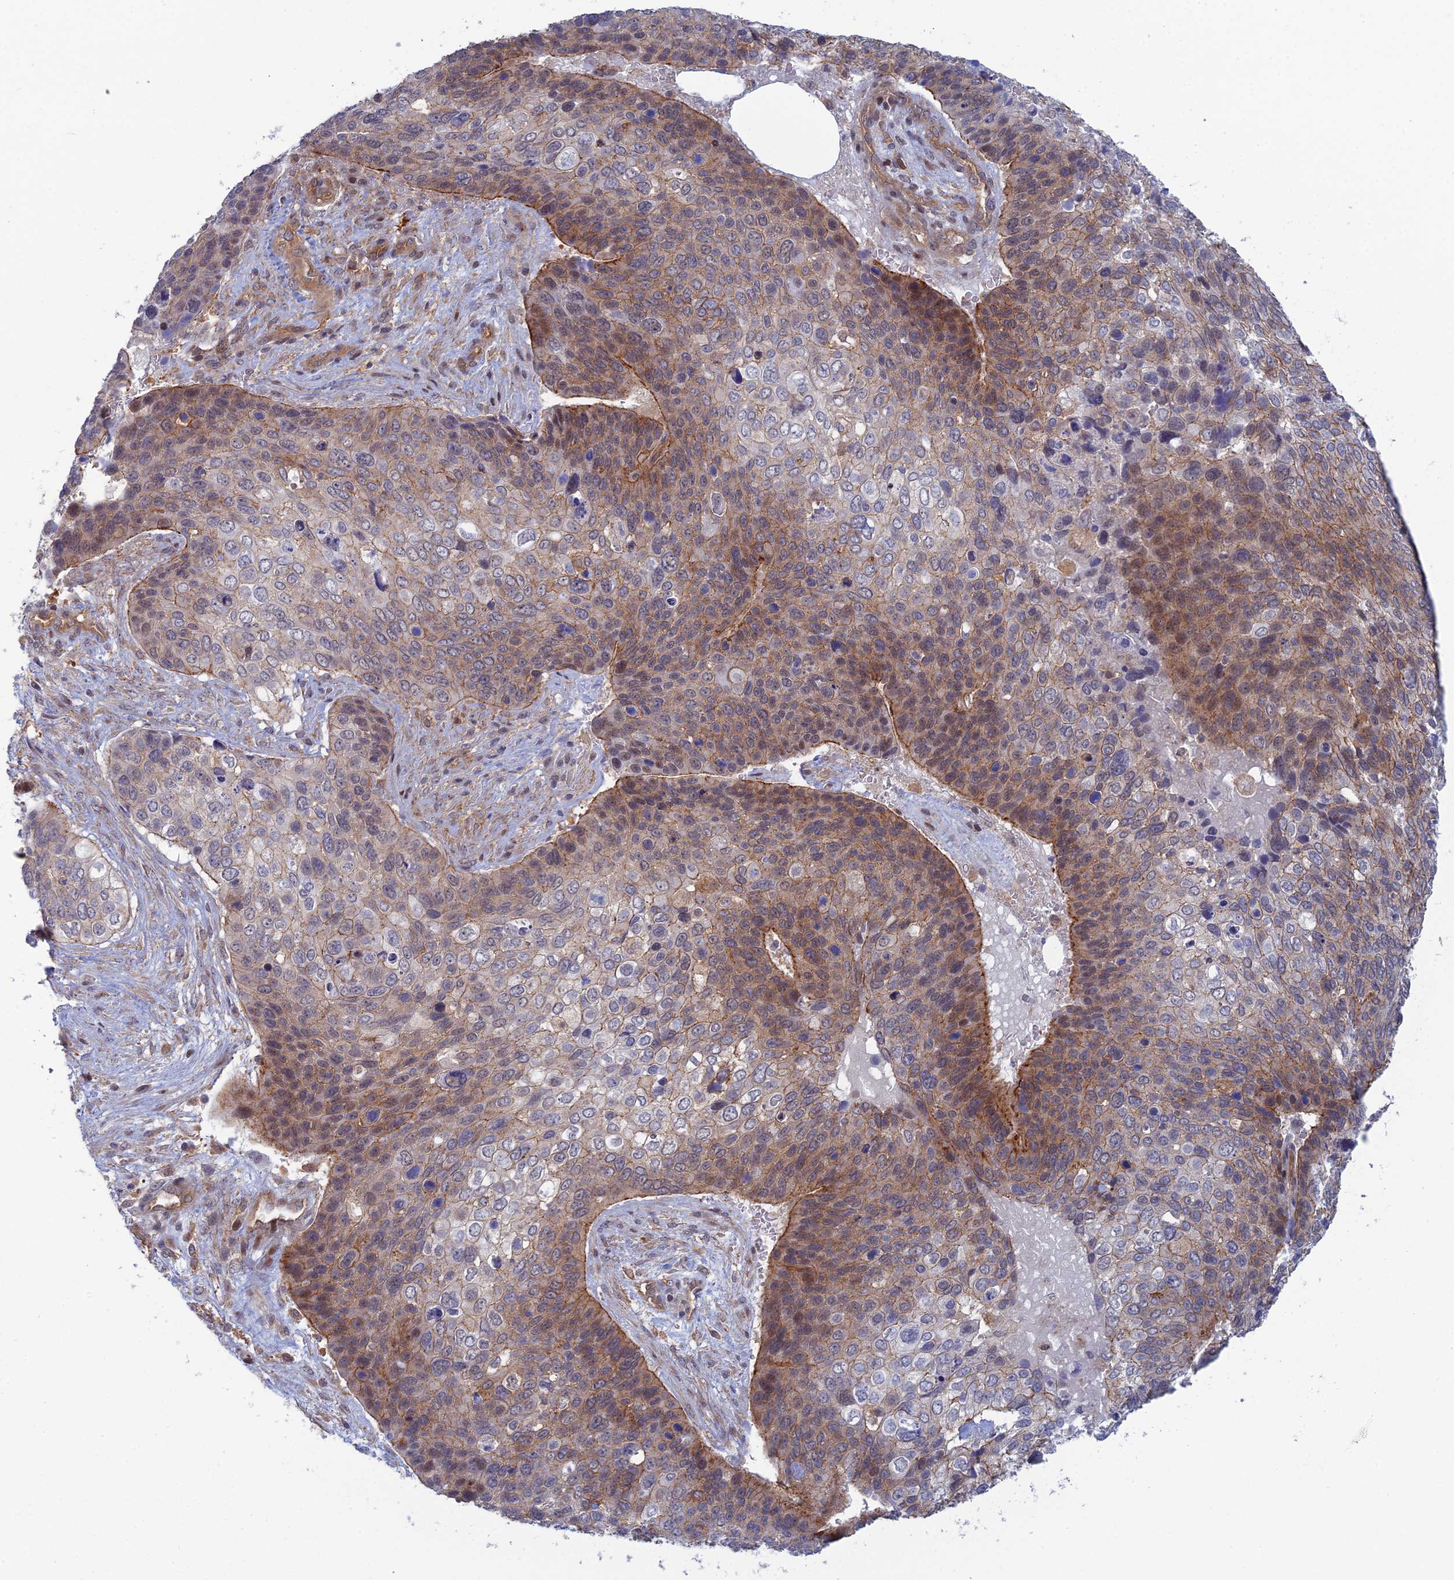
{"staining": {"intensity": "moderate", "quantity": "25%-75%", "location": "cytoplasmic/membranous"}, "tissue": "skin cancer", "cell_type": "Tumor cells", "image_type": "cancer", "snomed": [{"axis": "morphology", "description": "Basal cell carcinoma"}, {"axis": "topography", "description": "Skin"}], "caption": "Immunohistochemical staining of skin basal cell carcinoma shows medium levels of moderate cytoplasmic/membranous expression in approximately 25%-75% of tumor cells. The staining was performed using DAB, with brown indicating positive protein expression. Nuclei are stained blue with hematoxylin.", "gene": "ABHD1", "patient": {"sex": "female", "age": 74}}